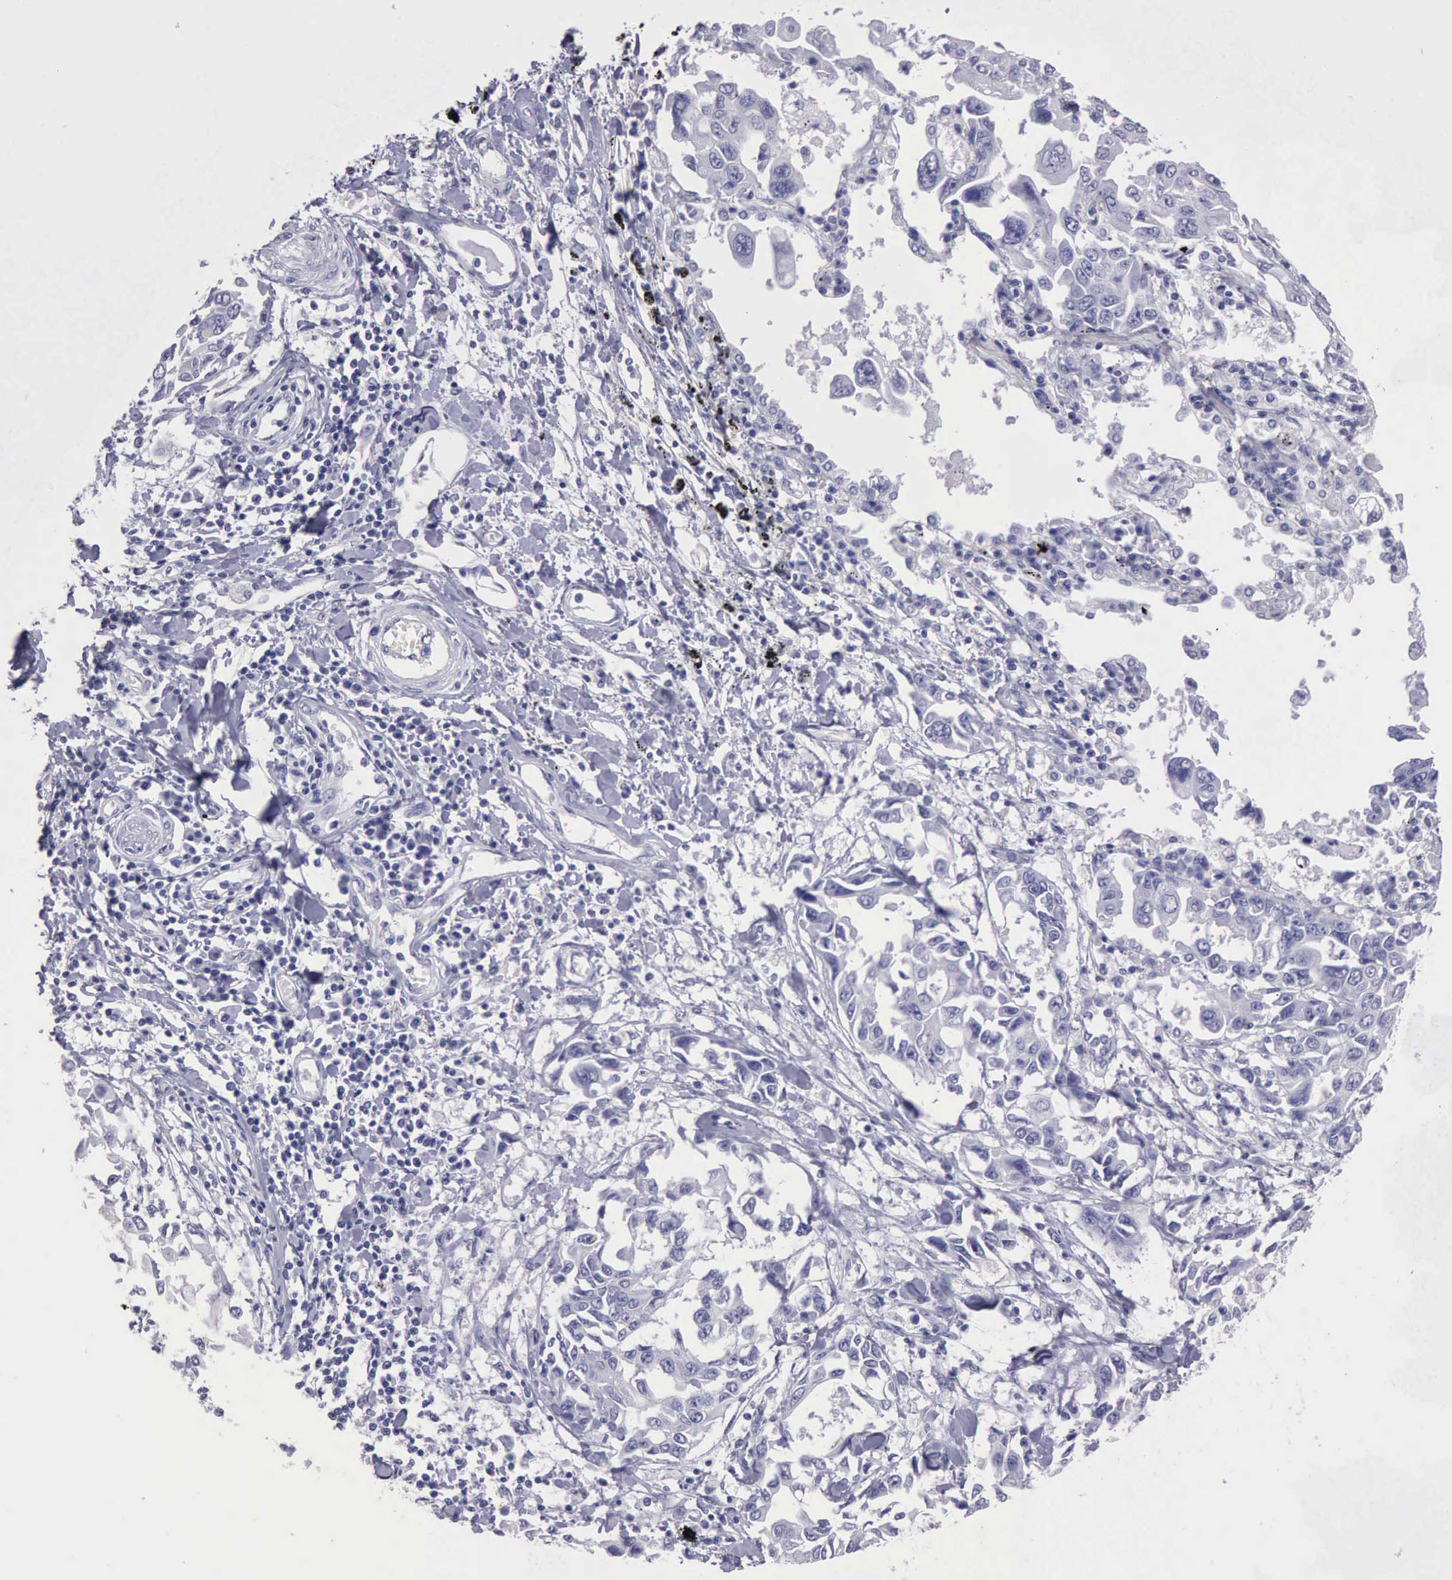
{"staining": {"intensity": "negative", "quantity": "none", "location": "none"}, "tissue": "lung cancer", "cell_type": "Tumor cells", "image_type": "cancer", "snomed": [{"axis": "morphology", "description": "Adenocarcinoma, NOS"}, {"axis": "topography", "description": "Lung"}], "caption": "This is an immunohistochemistry (IHC) image of human adenocarcinoma (lung). There is no positivity in tumor cells.", "gene": "KCND1", "patient": {"sex": "male", "age": 64}}